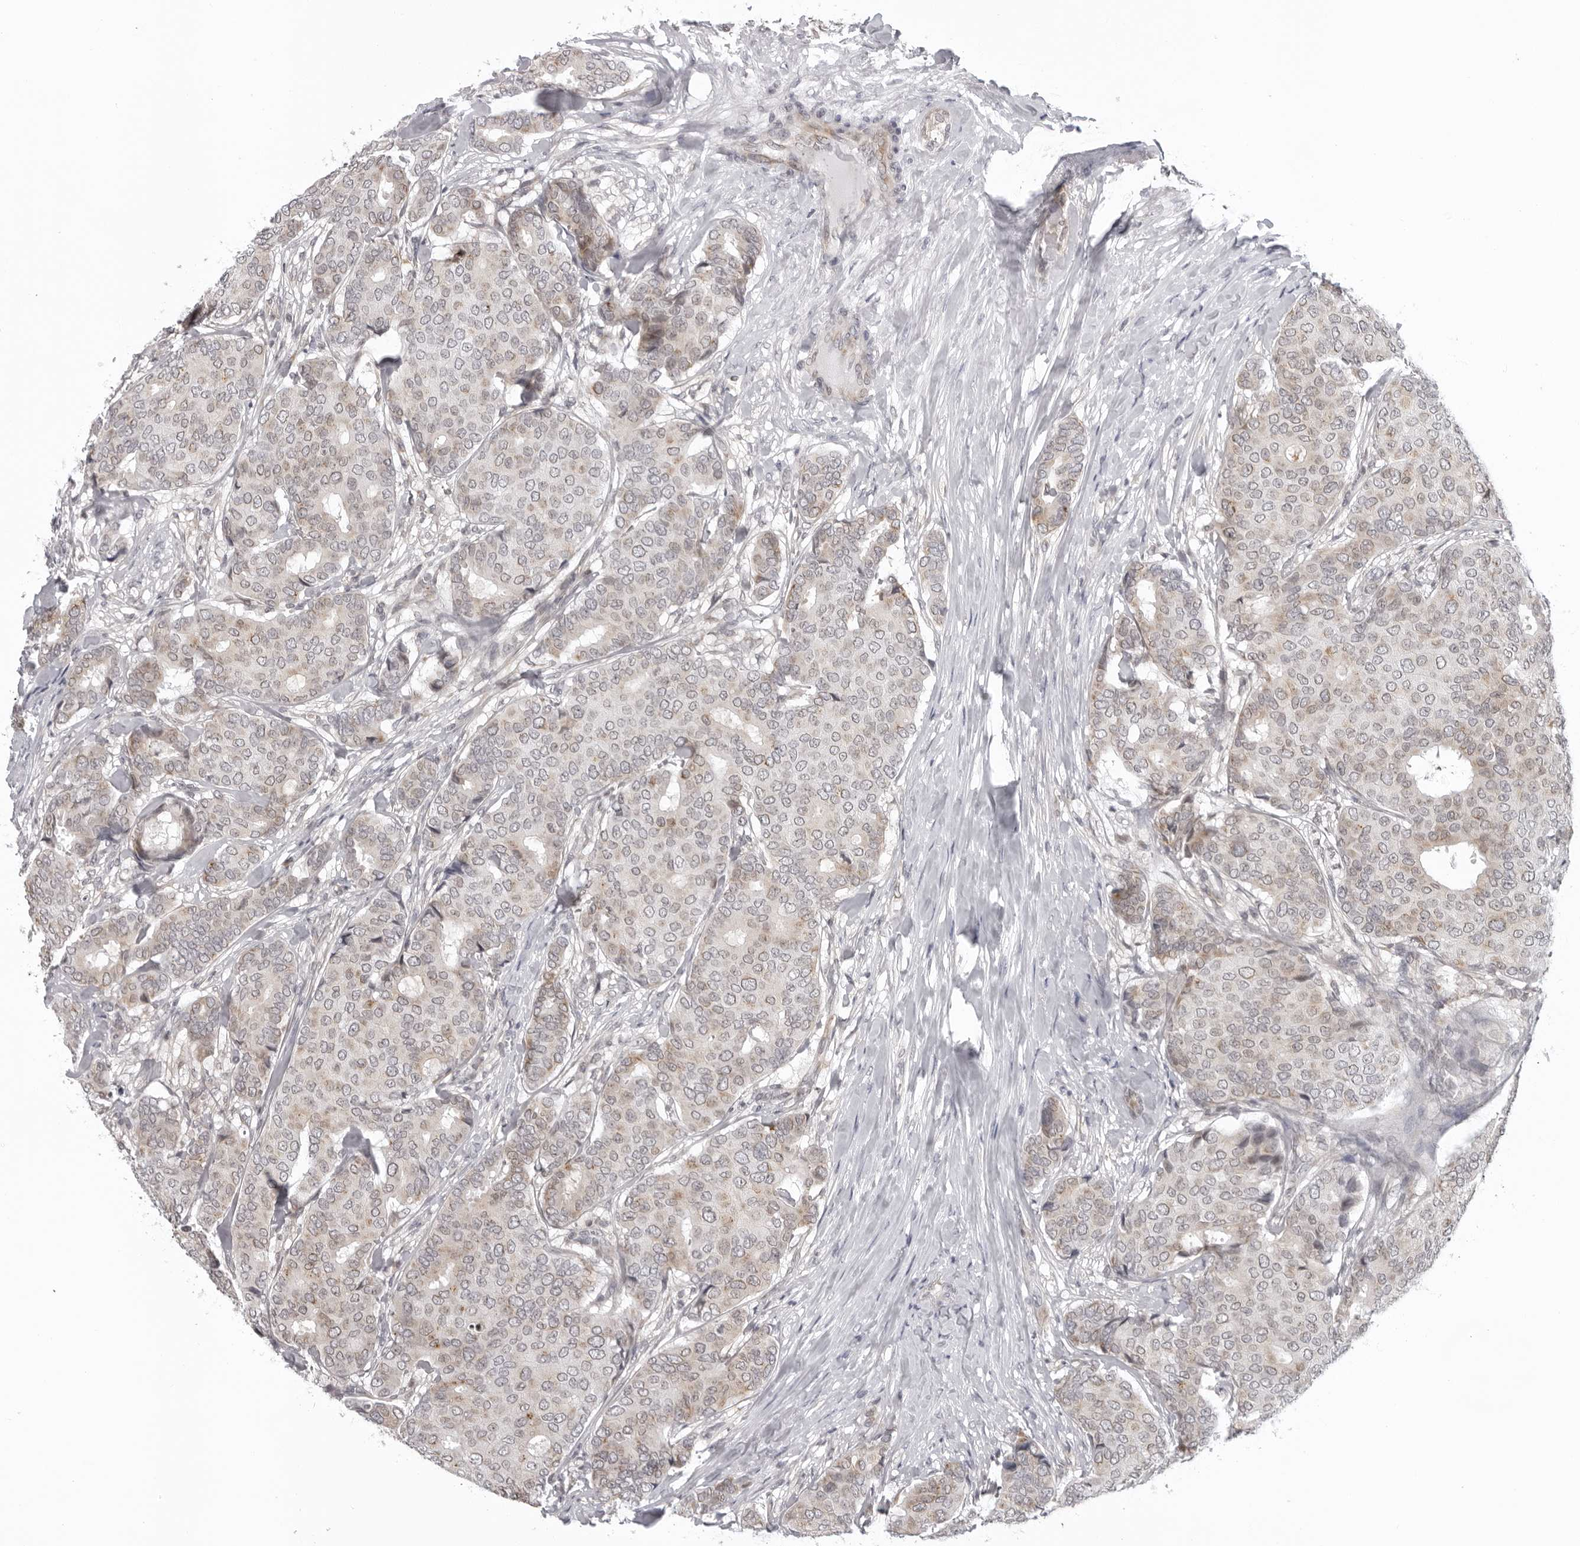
{"staining": {"intensity": "weak", "quantity": "25%-75%", "location": "cytoplasmic/membranous"}, "tissue": "breast cancer", "cell_type": "Tumor cells", "image_type": "cancer", "snomed": [{"axis": "morphology", "description": "Duct carcinoma"}, {"axis": "topography", "description": "Breast"}], "caption": "A brown stain highlights weak cytoplasmic/membranous positivity of a protein in human breast infiltrating ductal carcinoma tumor cells.", "gene": "MRPS15", "patient": {"sex": "female", "age": 75}}